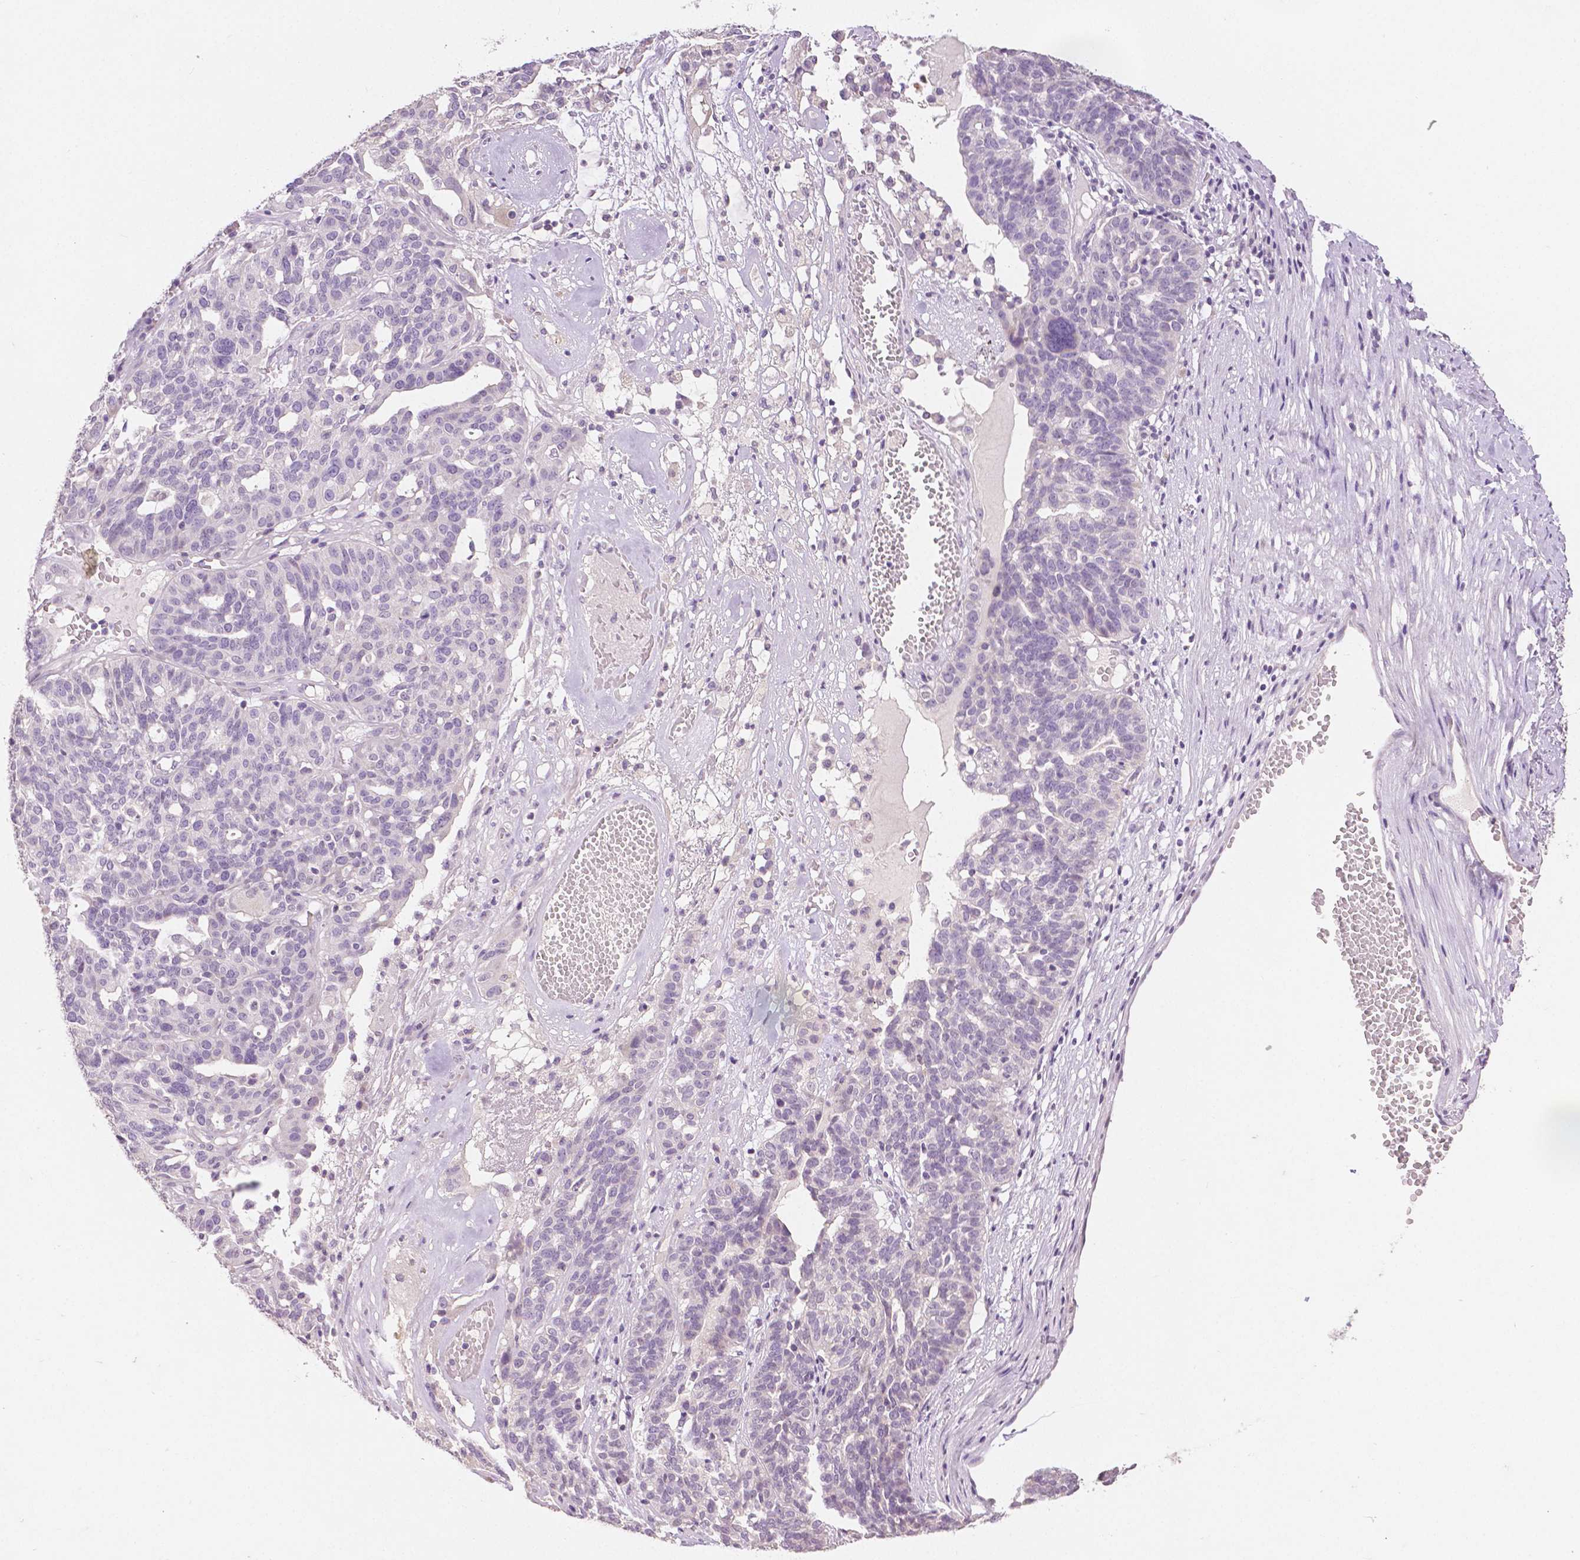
{"staining": {"intensity": "negative", "quantity": "none", "location": "none"}, "tissue": "ovarian cancer", "cell_type": "Tumor cells", "image_type": "cancer", "snomed": [{"axis": "morphology", "description": "Cystadenocarcinoma, serous, NOS"}, {"axis": "topography", "description": "Ovary"}], "caption": "DAB (3,3'-diaminobenzidine) immunohistochemical staining of human ovarian cancer (serous cystadenocarcinoma) displays no significant positivity in tumor cells.", "gene": "TGM1", "patient": {"sex": "female", "age": 59}}